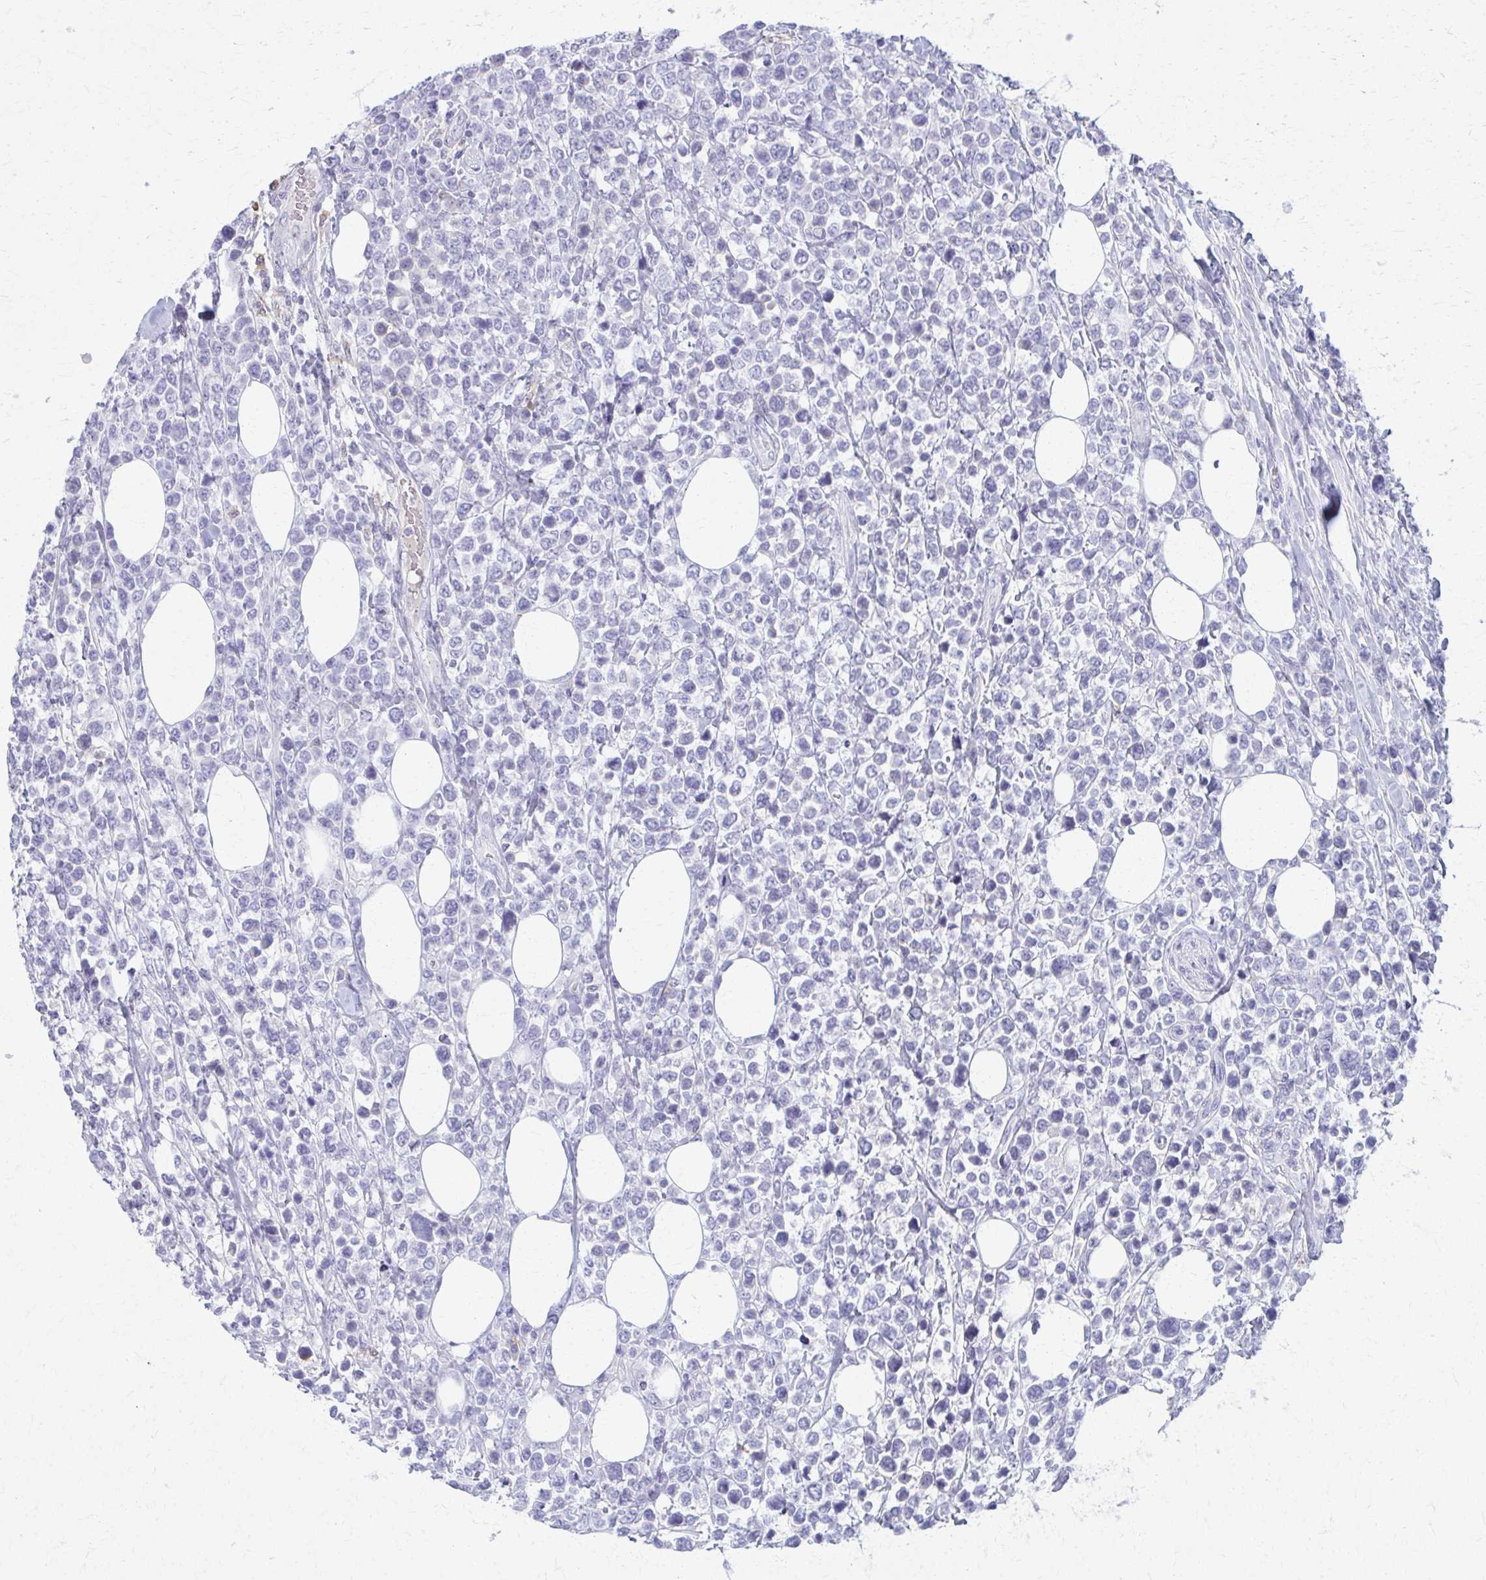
{"staining": {"intensity": "negative", "quantity": "none", "location": "none"}, "tissue": "lymphoma", "cell_type": "Tumor cells", "image_type": "cancer", "snomed": [{"axis": "morphology", "description": "Malignant lymphoma, non-Hodgkin's type, High grade"}, {"axis": "topography", "description": "Soft tissue"}], "caption": "DAB immunohistochemical staining of human malignant lymphoma, non-Hodgkin's type (high-grade) demonstrates no significant staining in tumor cells.", "gene": "OR4M1", "patient": {"sex": "female", "age": 56}}